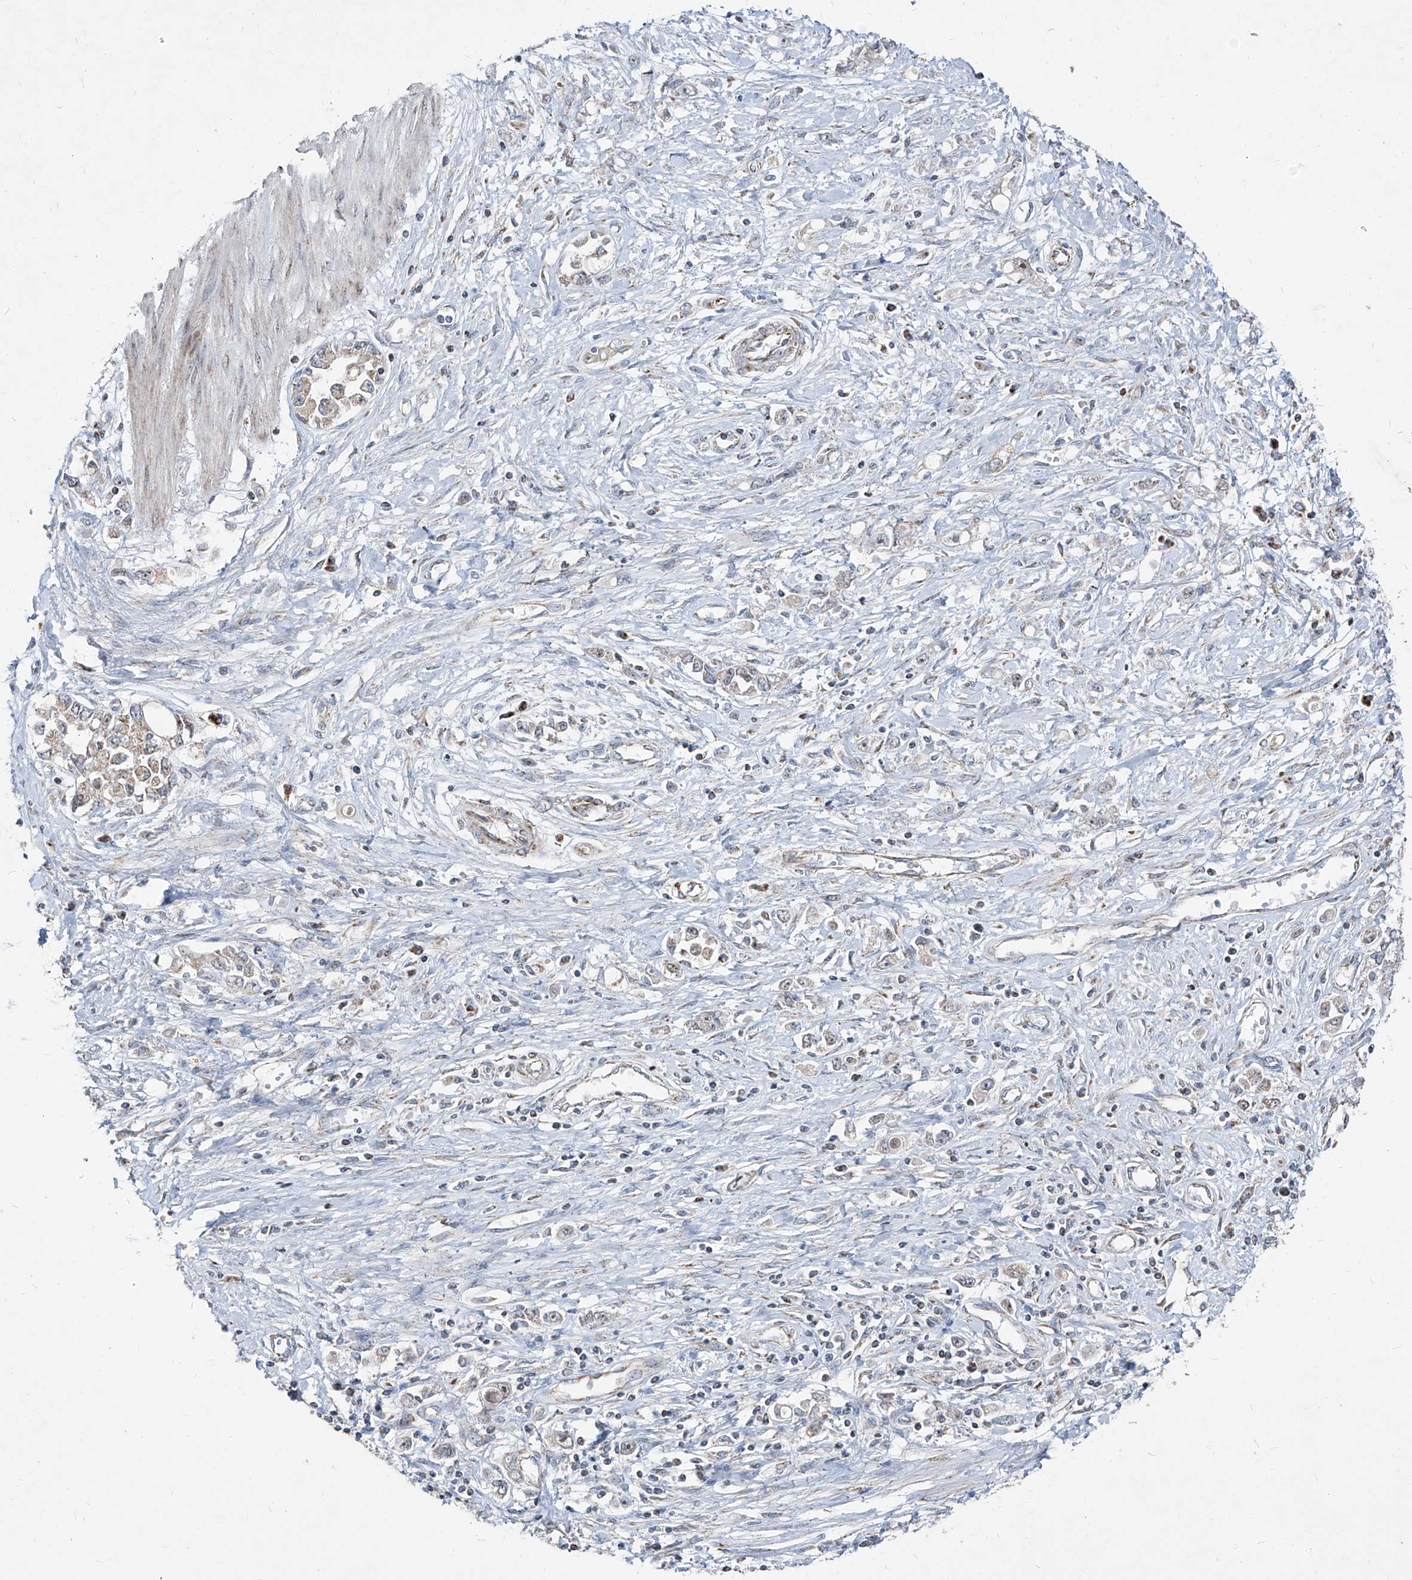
{"staining": {"intensity": "negative", "quantity": "none", "location": "none"}, "tissue": "stomach cancer", "cell_type": "Tumor cells", "image_type": "cancer", "snomed": [{"axis": "morphology", "description": "Adenocarcinoma, NOS"}, {"axis": "topography", "description": "Stomach"}], "caption": "Image shows no protein expression in tumor cells of adenocarcinoma (stomach) tissue.", "gene": "NDUFB3", "patient": {"sex": "female", "age": 76}}